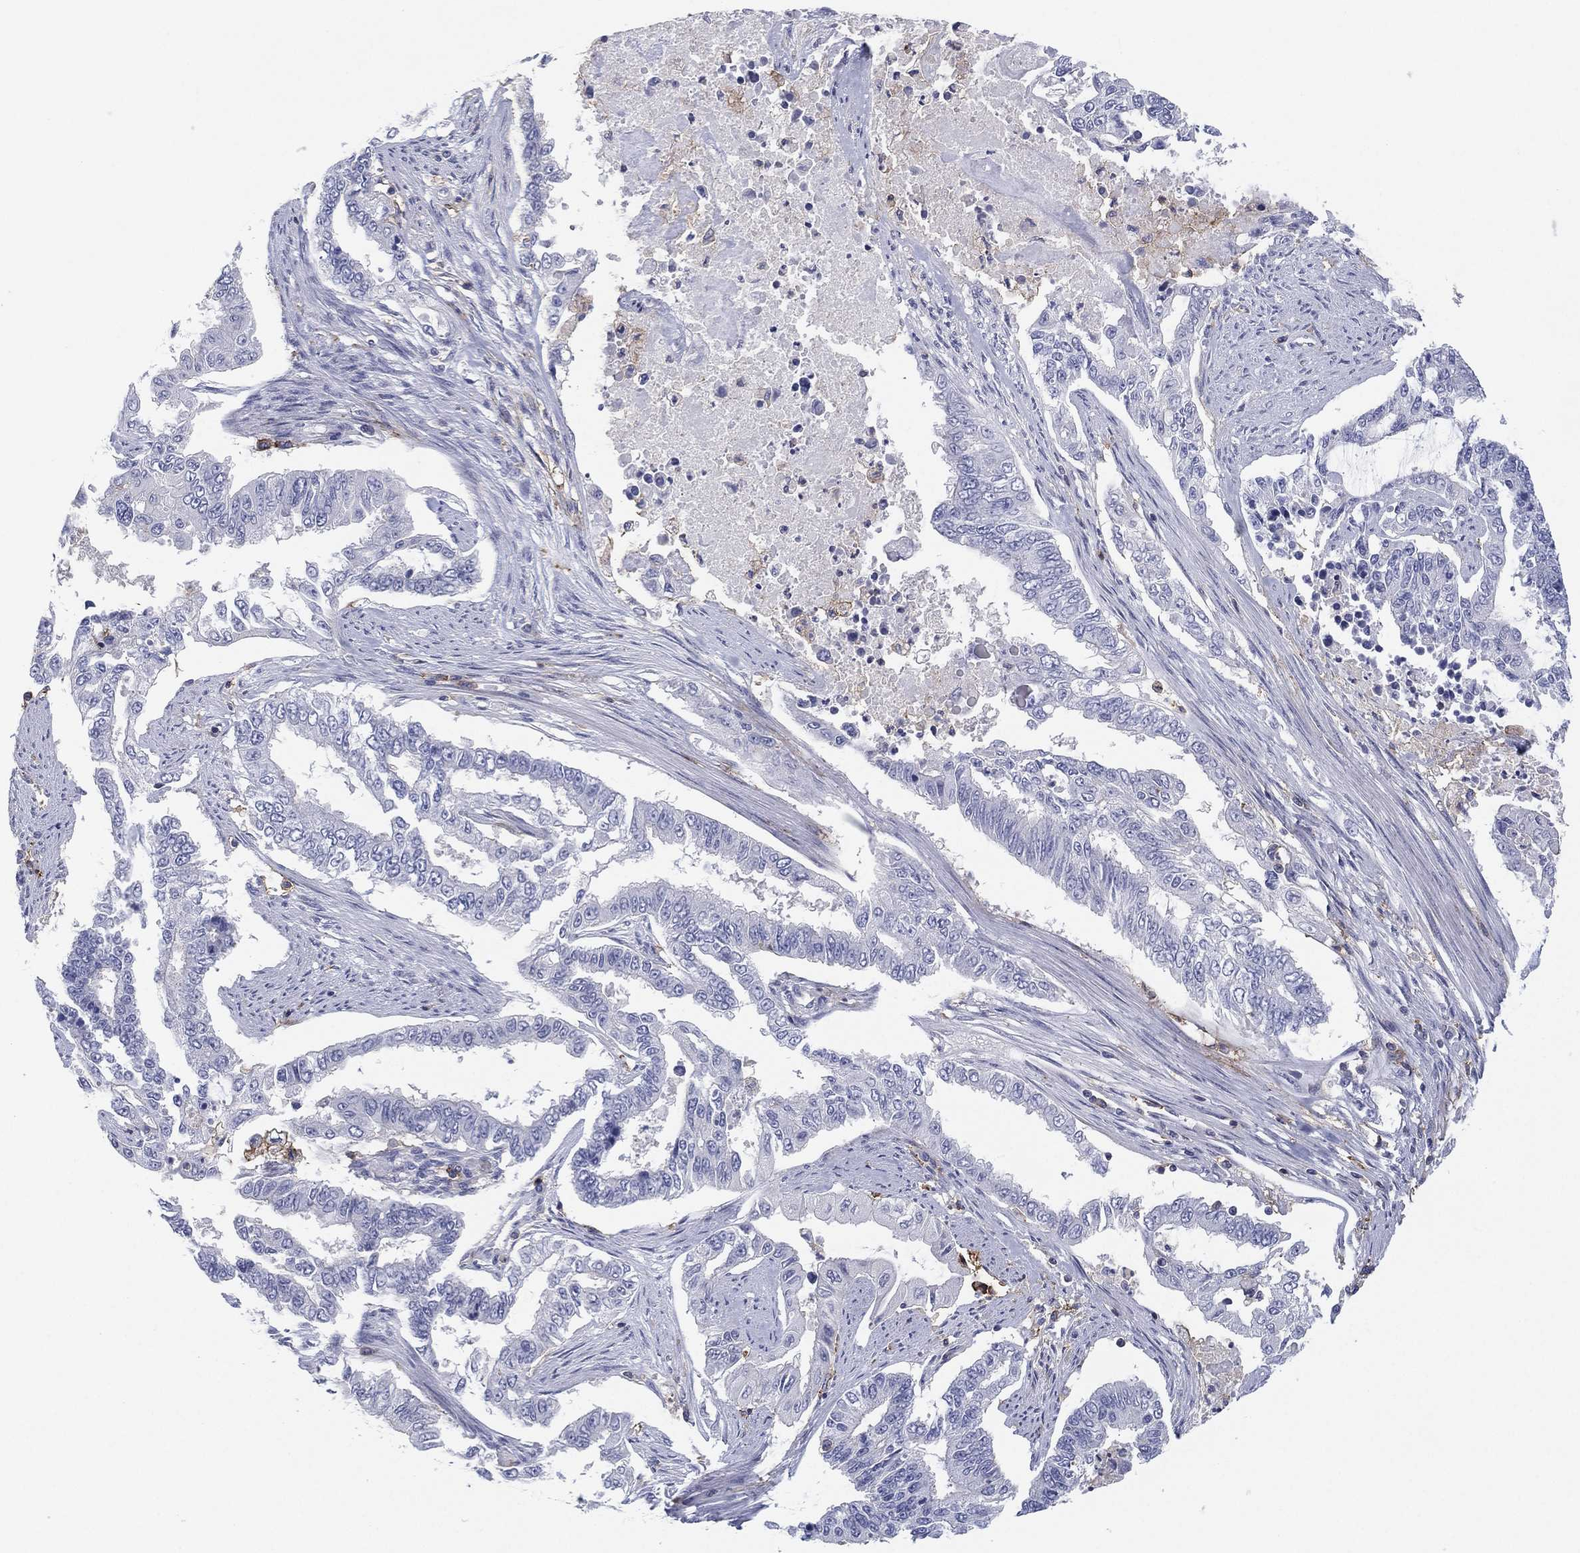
{"staining": {"intensity": "negative", "quantity": "none", "location": "none"}, "tissue": "endometrial cancer", "cell_type": "Tumor cells", "image_type": "cancer", "snomed": [{"axis": "morphology", "description": "Adenocarcinoma, NOS"}, {"axis": "topography", "description": "Uterus"}], "caption": "This is a micrograph of IHC staining of endometrial adenocarcinoma, which shows no positivity in tumor cells. Nuclei are stained in blue.", "gene": "SELPLG", "patient": {"sex": "female", "age": 59}}